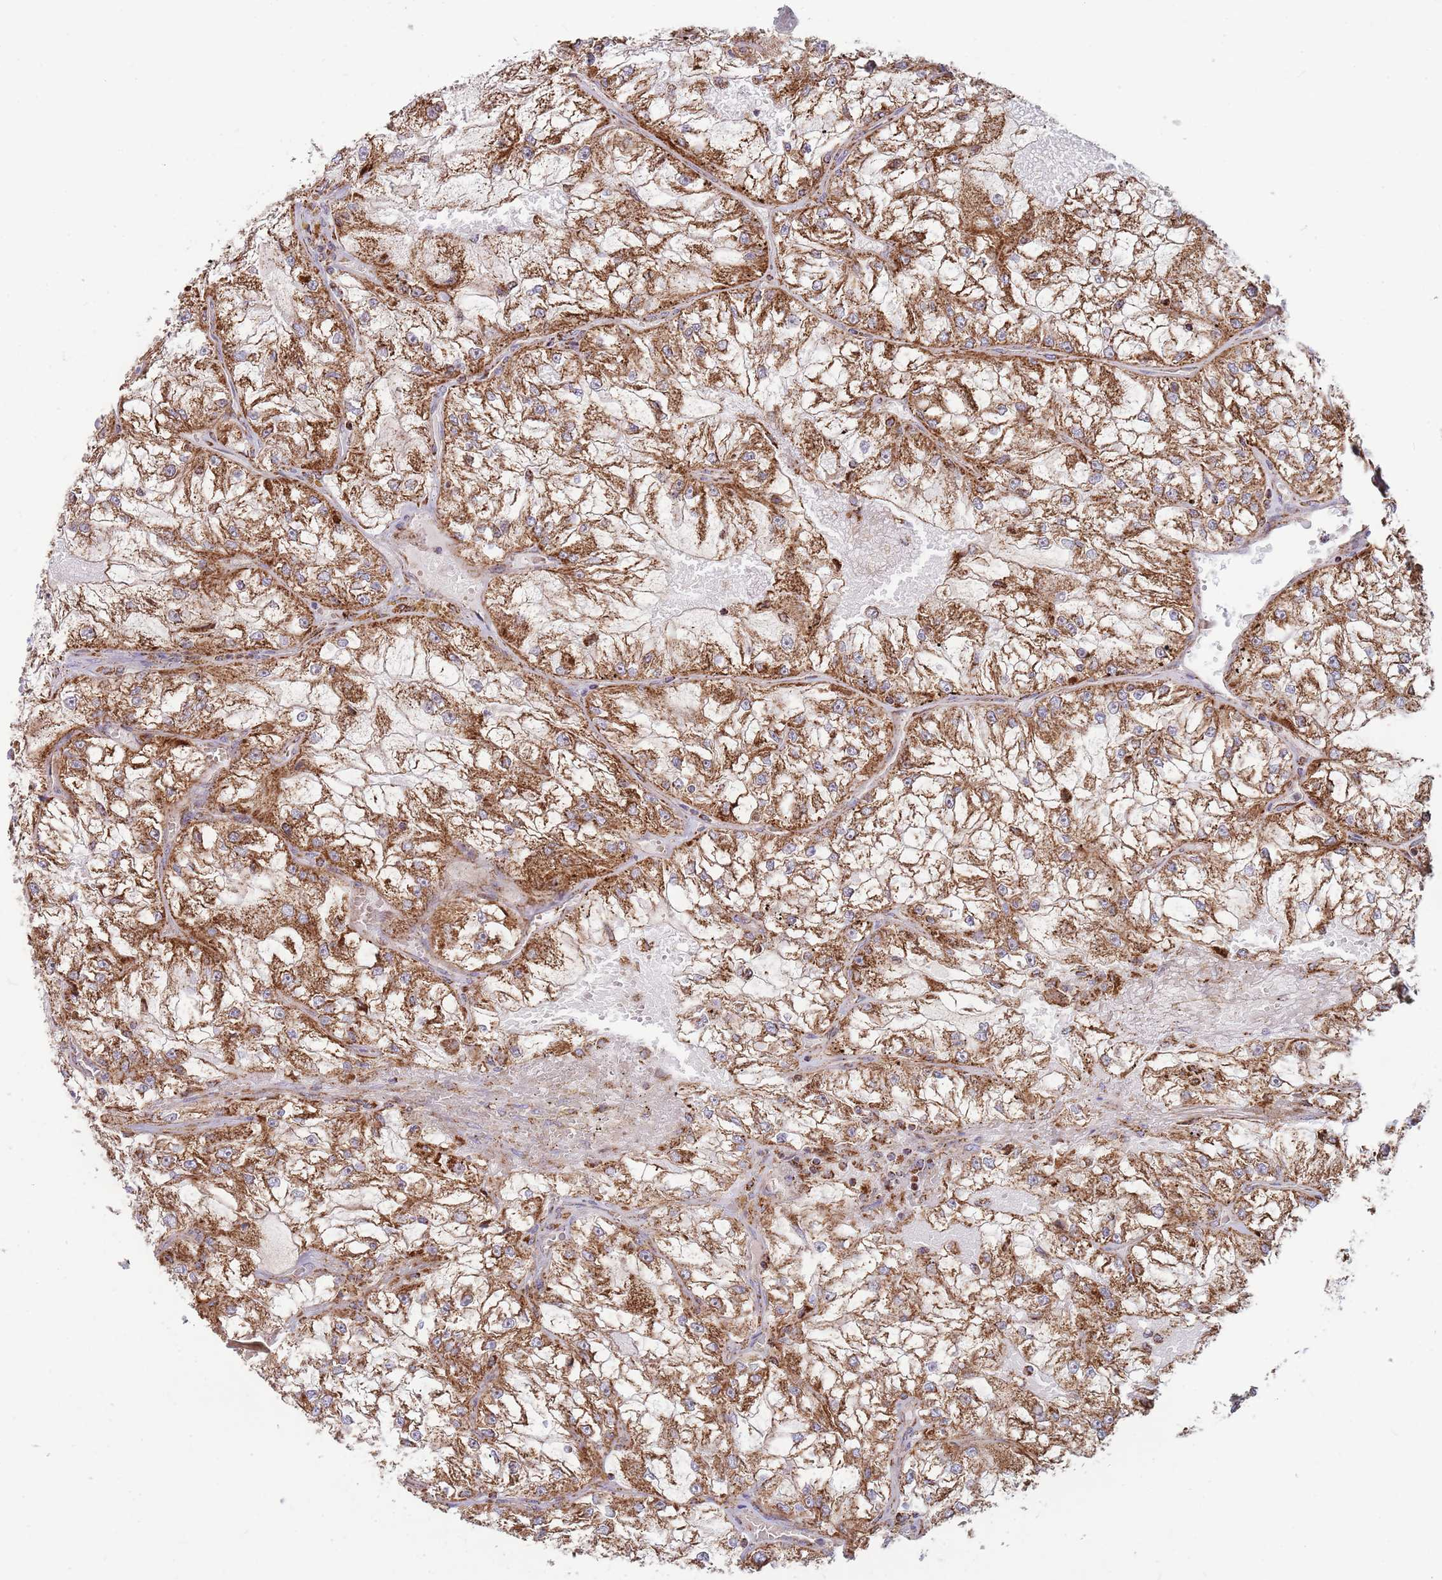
{"staining": {"intensity": "strong", "quantity": ">75%", "location": "cytoplasmic/membranous"}, "tissue": "renal cancer", "cell_type": "Tumor cells", "image_type": "cancer", "snomed": [{"axis": "morphology", "description": "Adenocarcinoma, NOS"}, {"axis": "topography", "description": "Kidney"}], "caption": "Immunohistochemistry (IHC) of renal cancer displays high levels of strong cytoplasmic/membranous positivity in about >75% of tumor cells. Using DAB (3,3'-diaminobenzidine) (brown) and hematoxylin (blue) stains, captured at high magnification using brightfield microscopy.", "gene": "ATP5PD", "patient": {"sex": "female", "age": 72}}